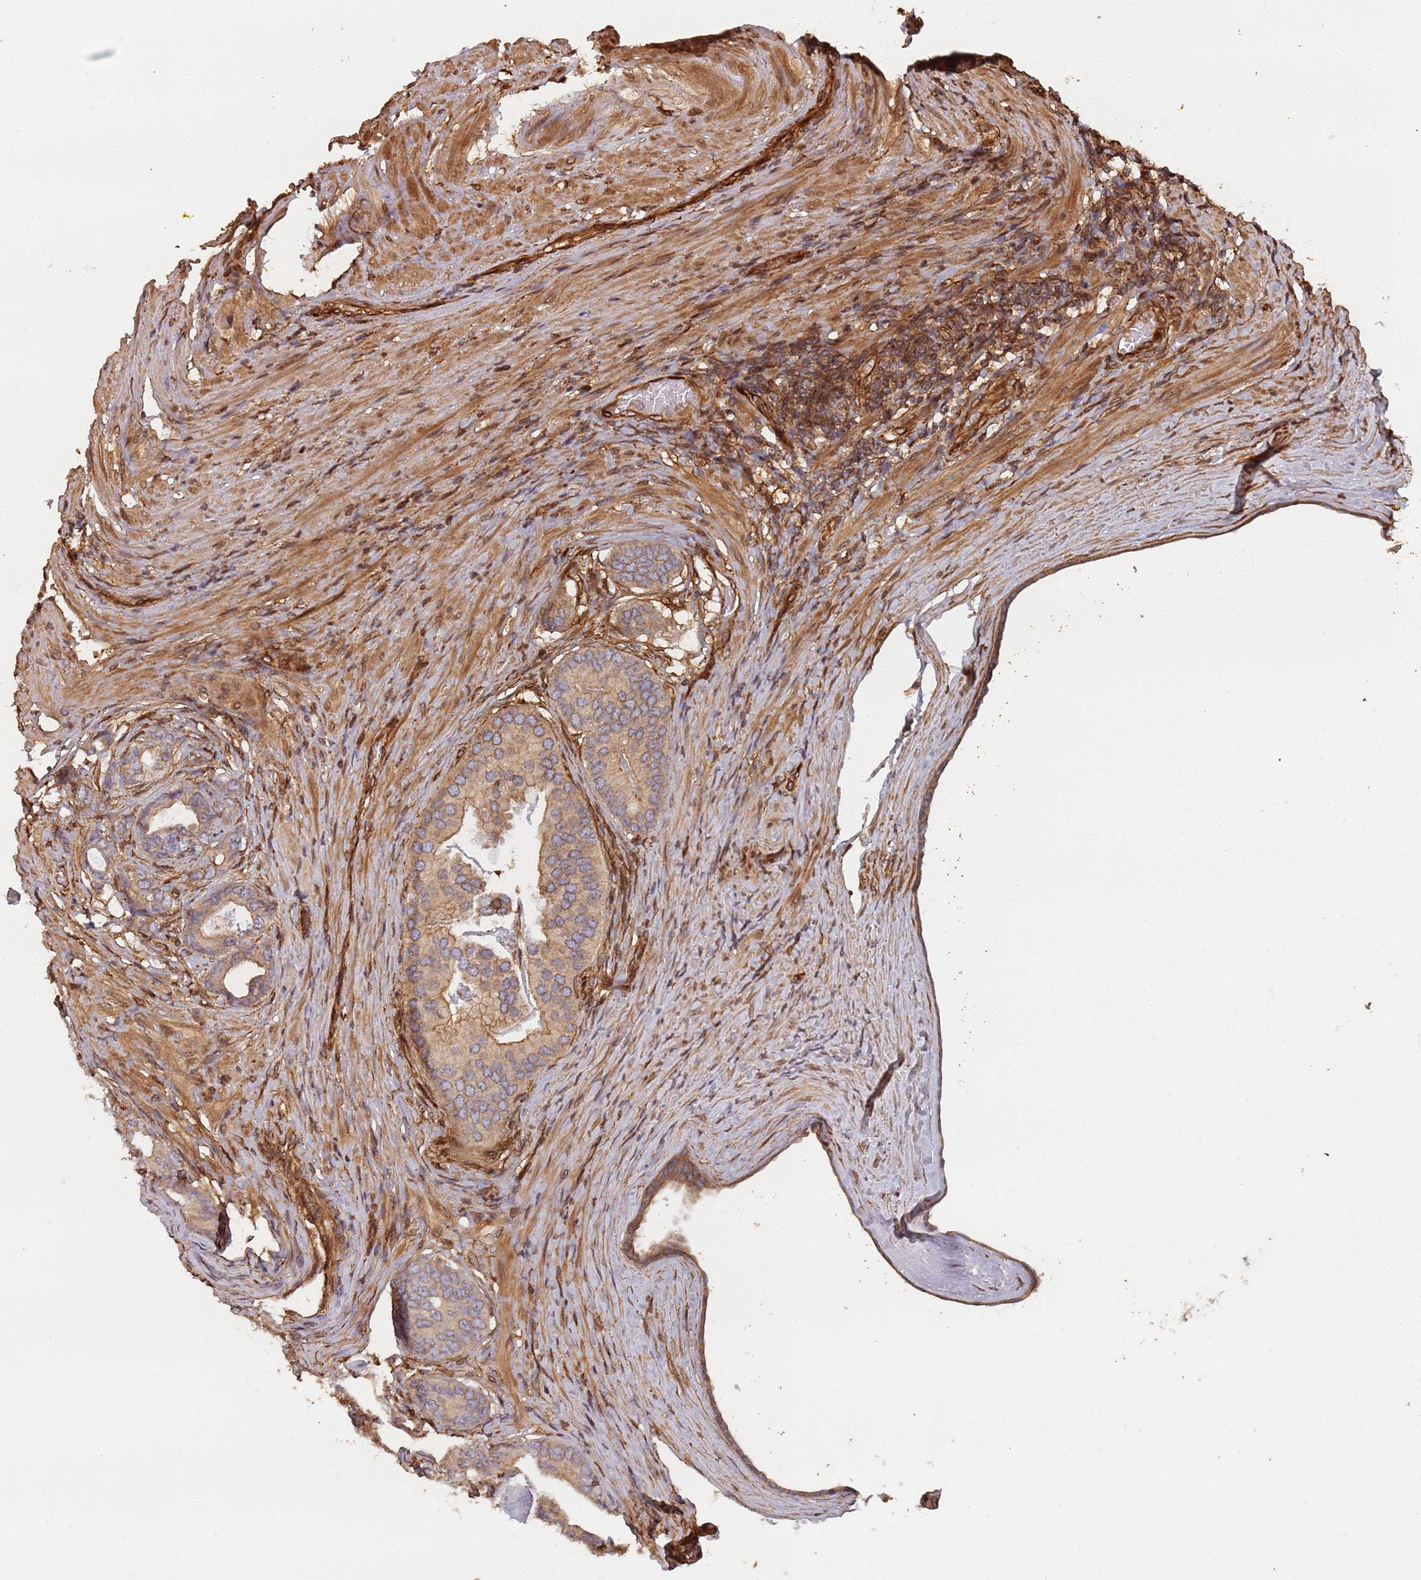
{"staining": {"intensity": "weak", "quantity": ">75%", "location": "cytoplasmic/membranous"}, "tissue": "prostate cancer", "cell_type": "Tumor cells", "image_type": "cancer", "snomed": [{"axis": "morphology", "description": "Adenocarcinoma, Low grade"}, {"axis": "topography", "description": "Prostate"}], "caption": "Human prostate low-grade adenocarcinoma stained with a brown dye displays weak cytoplasmic/membranous positive positivity in approximately >75% of tumor cells.", "gene": "SDCCAG8", "patient": {"sex": "male", "age": 71}}